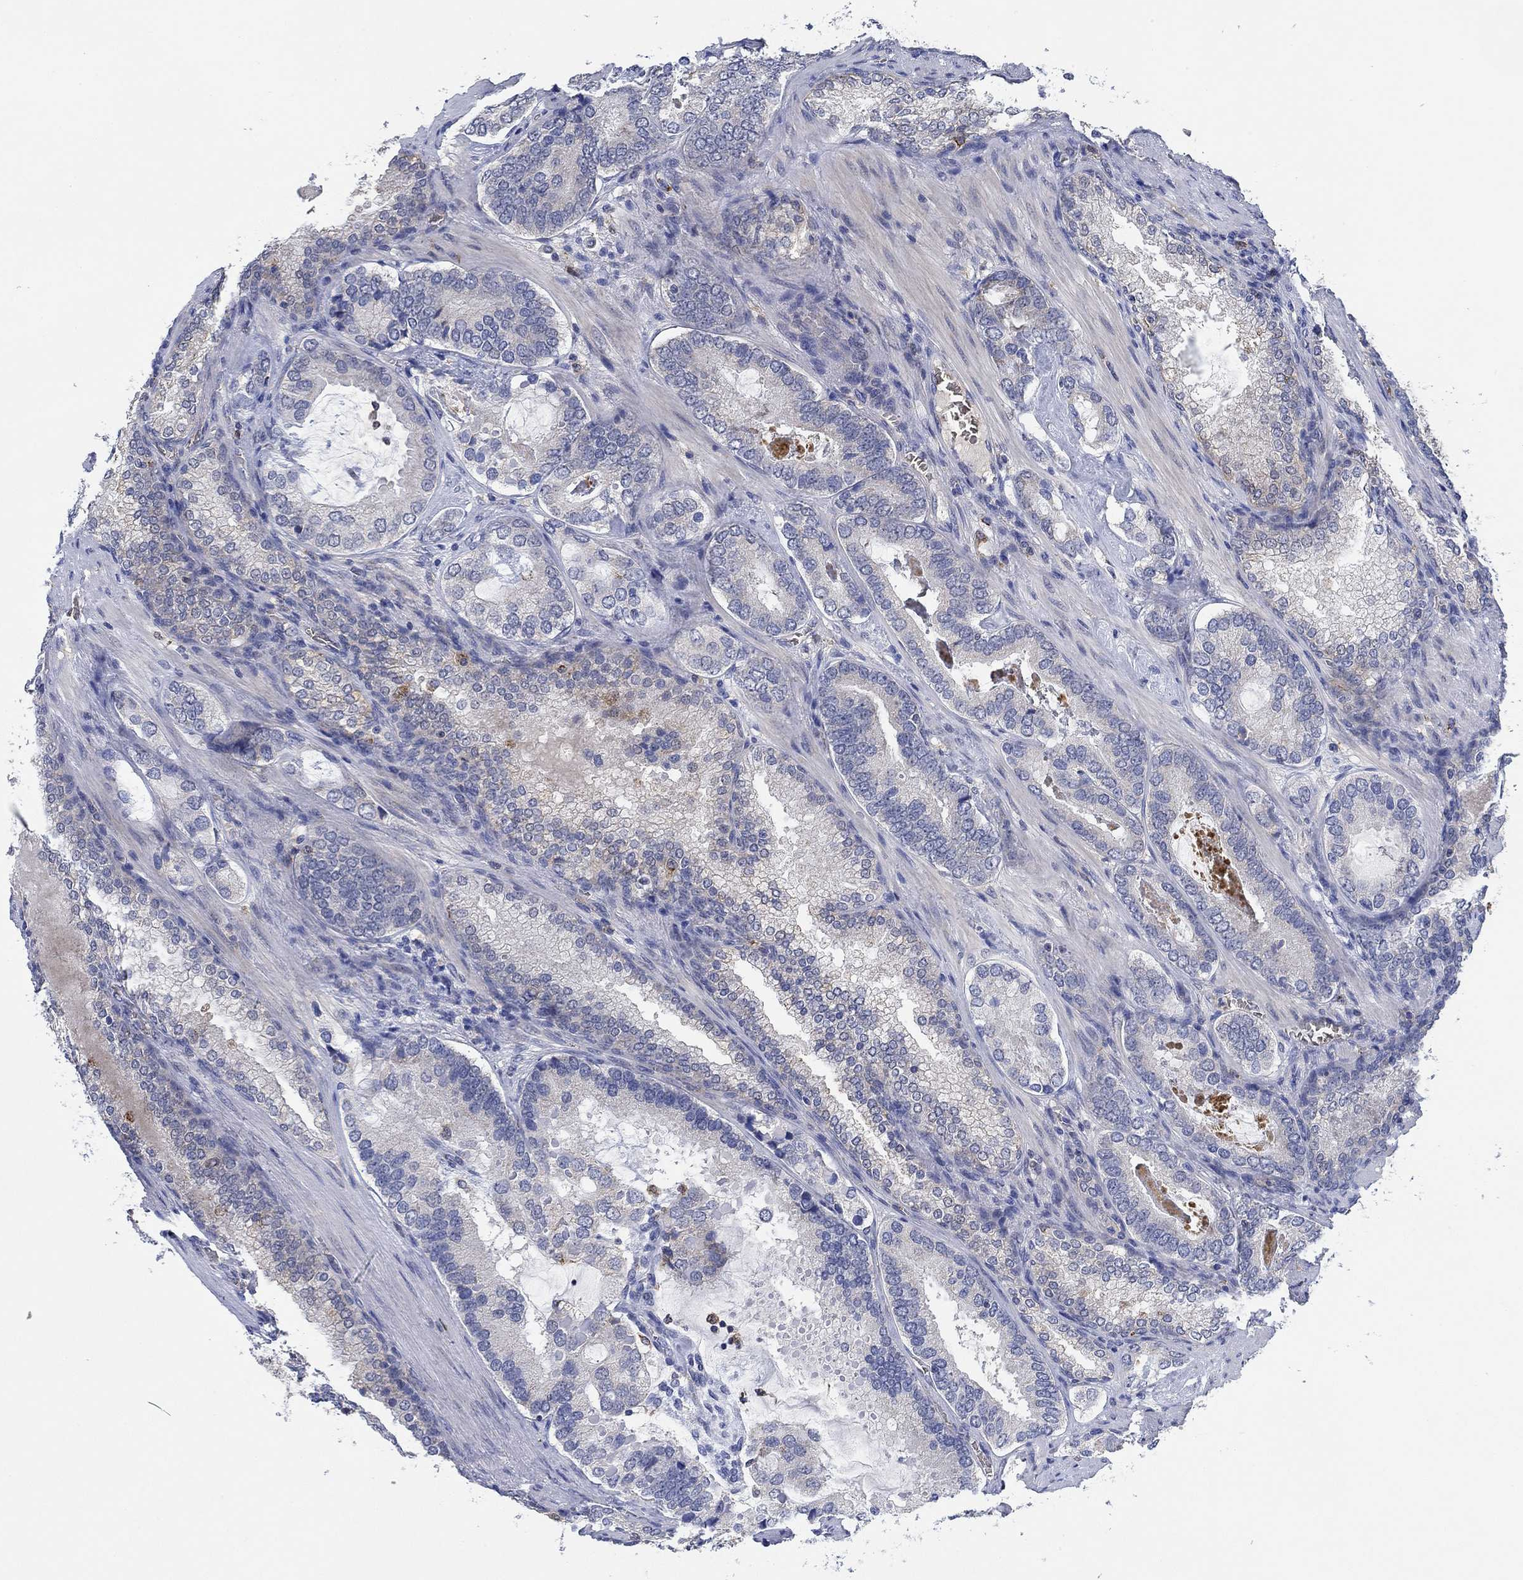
{"staining": {"intensity": "negative", "quantity": "none", "location": "none"}, "tissue": "prostate cancer", "cell_type": "Tumor cells", "image_type": "cancer", "snomed": [{"axis": "morphology", "description": "Adenocarcinoma, Low grade"}, {"axis": "topography", "description": "Prostate"}], "caption": "This is an immunohistochemistry (IHC) image of human prostate cancer (adenocarcinoma (low-grade)). There is no staining in tumor cells.", "gene": "MPP1", "patient": {"sex": "male", "age": 60}}